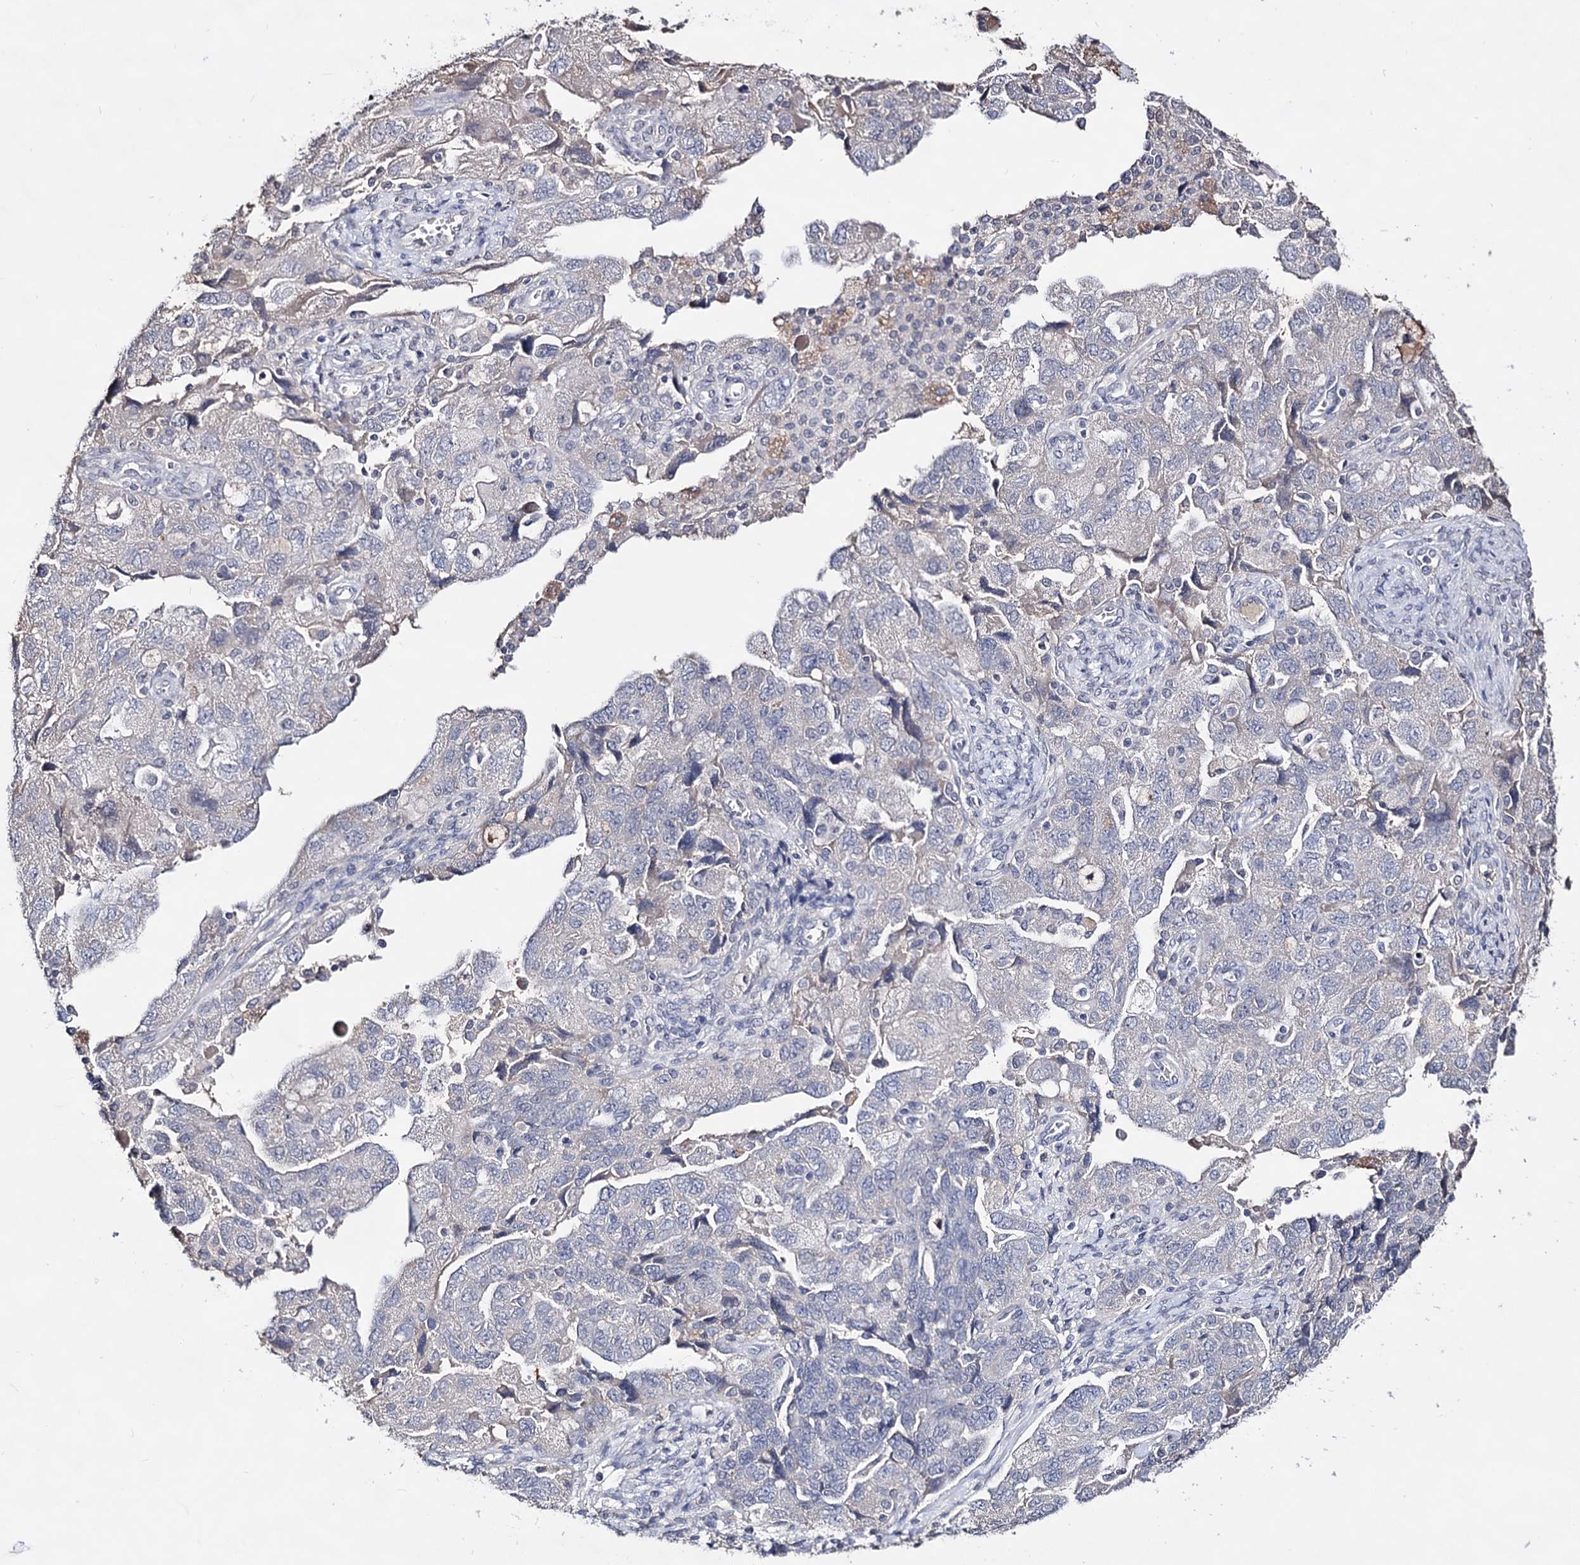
{"staining": {"intensity": "negative", "quantity": "none", "location": "none"}, "tissue": "ovarian cancer", "cell_type": "Tumor cells", "image_type": "cancer", "snomed": [{"axis": "morphology", "description": "Carcinoma, NOS"}, {"axis": "morphology", "description": "Cystadenocarcinoma, serous, NOS"}, {"axis": "topography", "description": "Ovary"}], "caption": "Immunohistochemistry (IHC) of serous cystadenocarcinoma (ovarian) exhibits no positivity in tumor cells.", "gene": "PLIN1", "patient": {"sex": "female", "age": 69}}